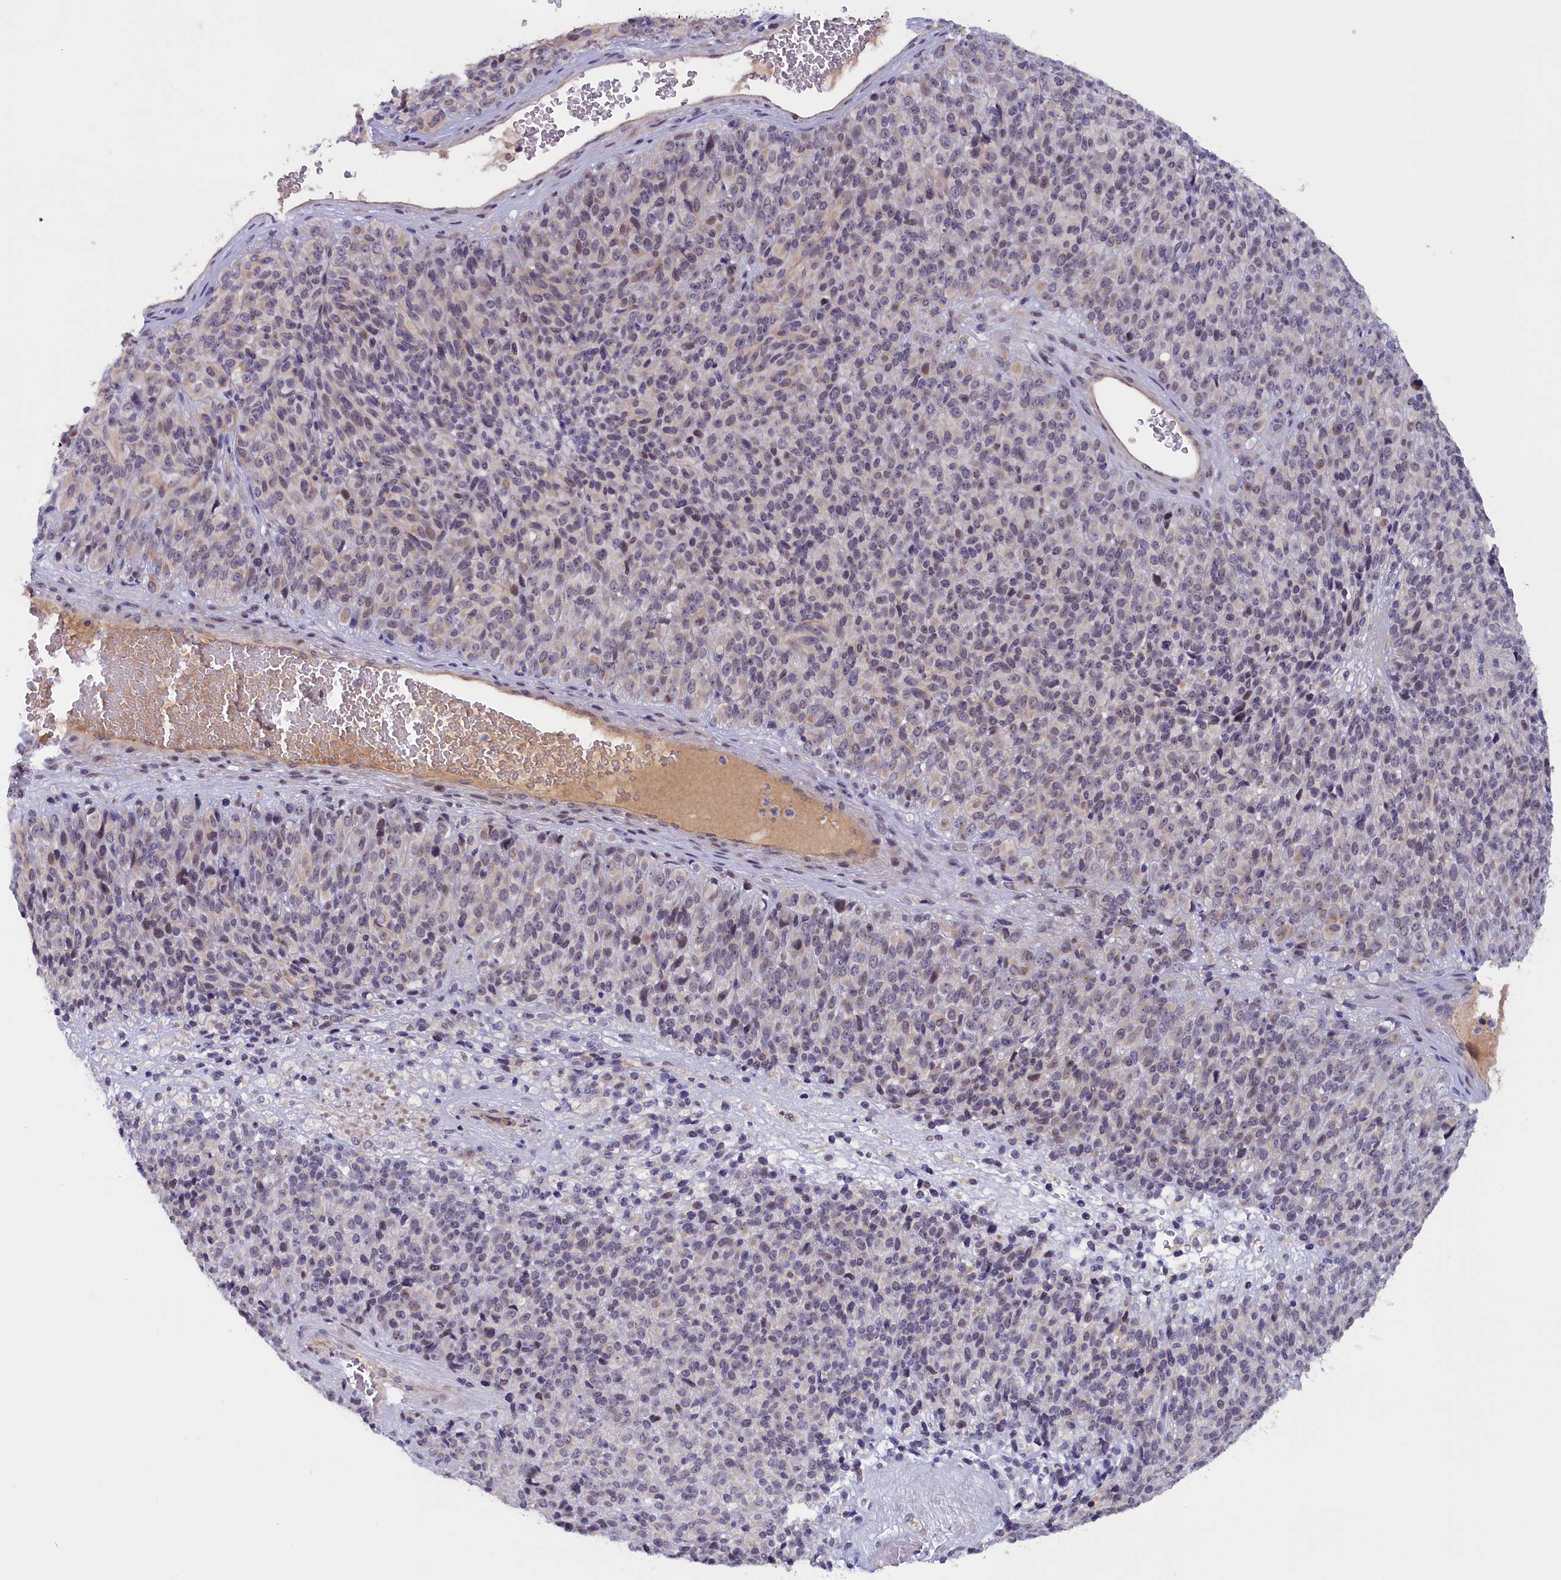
{"staining": {"intensity": "weak", "quantity": "<25%", "location": "nuclear"}, "tissue": "melanoma", "cell_type": "Tumor cells", "image_type": "cancer", "snomed": [{"axis": "morphology", "description": "Malignant melanoma, Metastatic site"}, {"axis": "topography", "description": "Brain"}], "caption": "The immunohistochemistry image has no significant staining in tumor cells of melanoma tissue.", "gene": "IGFALS", "patient": {"sex": "female", "age": 56}}